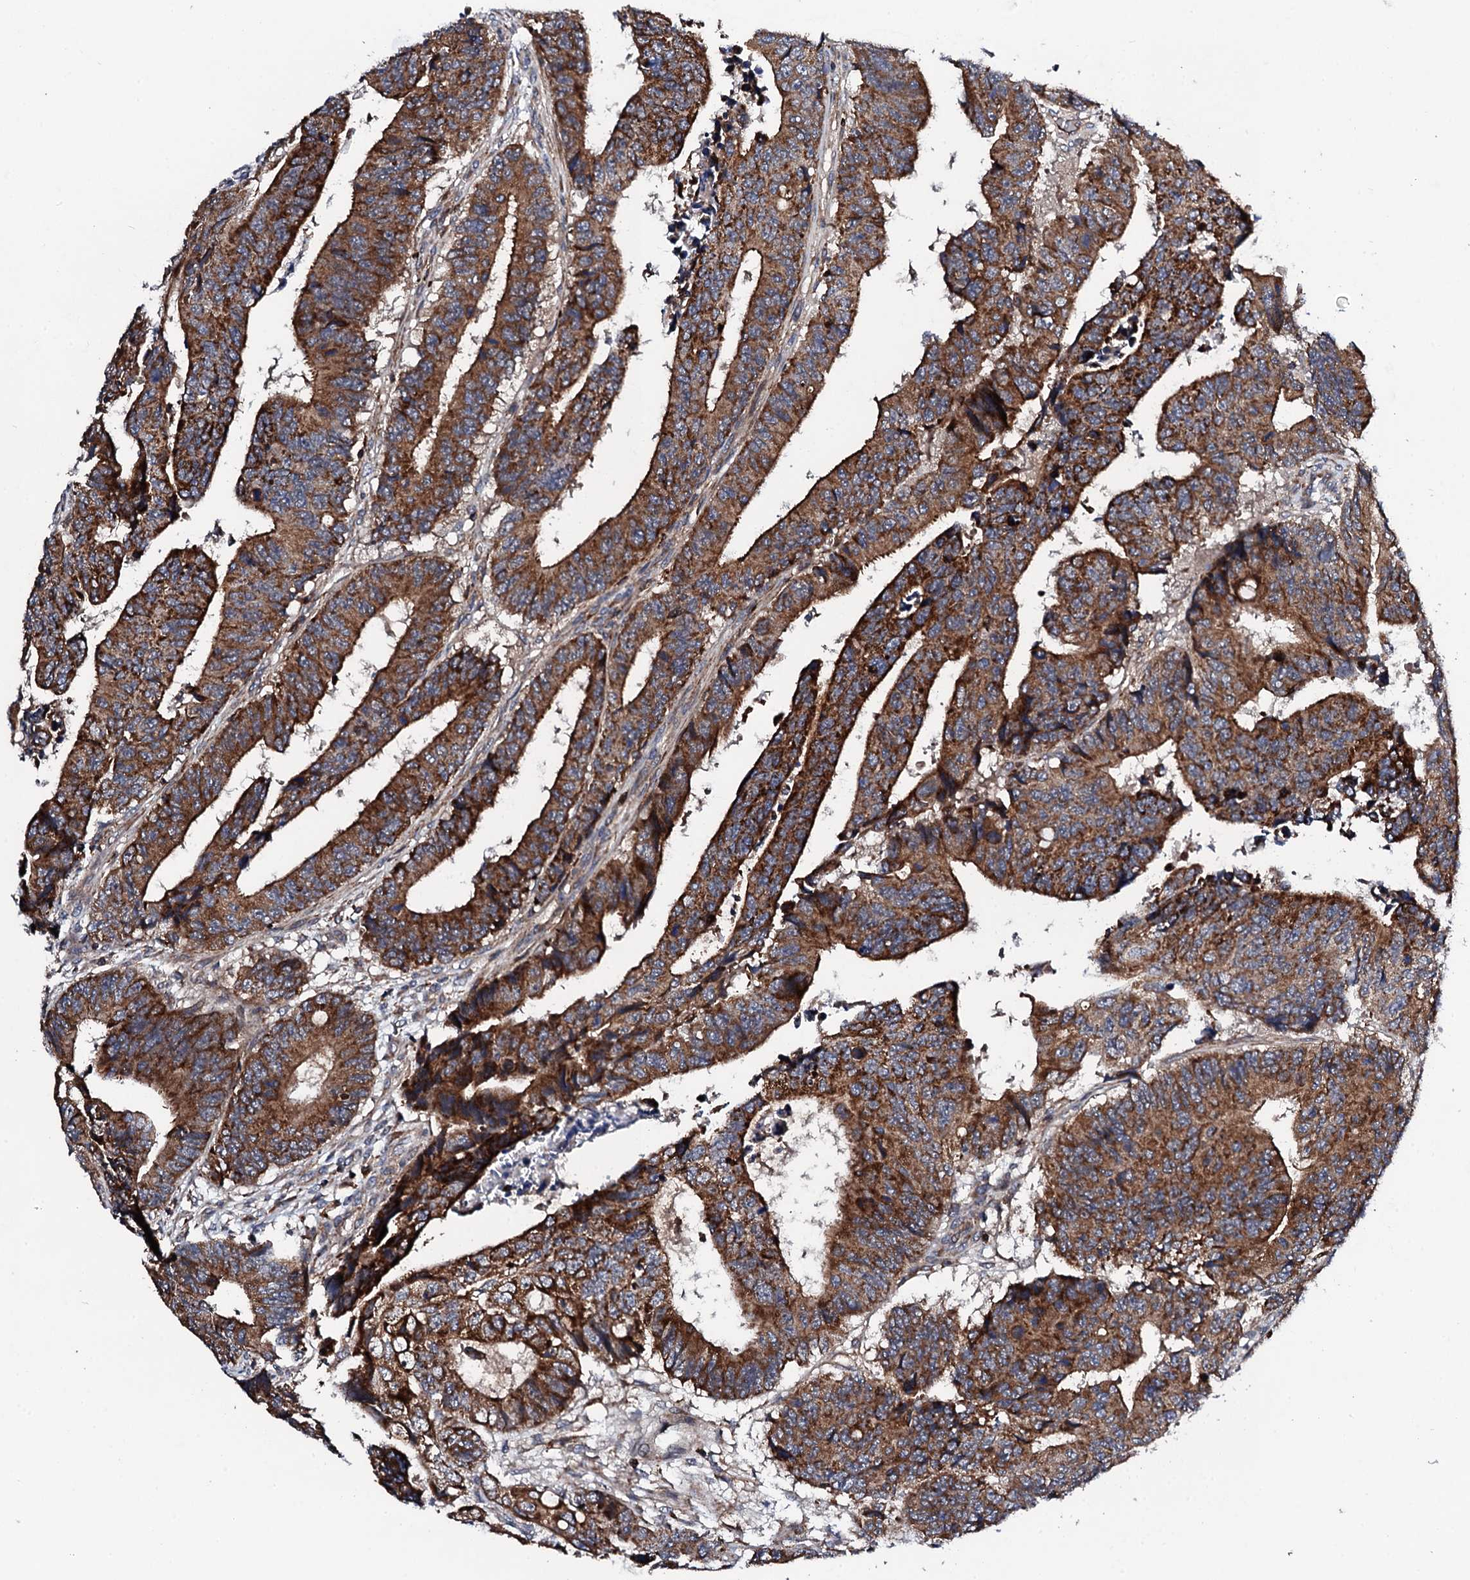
{"staining": {"intensity": "strong", "quantity": ">75%", "location": "cytoplasmic/membranous"}, "tissue": "colorectal cancer", "cell_type": "Tumor cells", "image_type": "cancer", "snomed": [{"axis": "morphology", "description": "Adenocarcinoma, NOS"}, {"axis": "topography", "description": "Rectum"}], "caption": "About >75% of tumor cells in adenocarcinoma (colorectal) show strong cytoplasmic/membranous protein staining as visualized by brown immunohistochemical staining.", "gene": "COG4", "patient": {"sex": "male", "age": 84}}